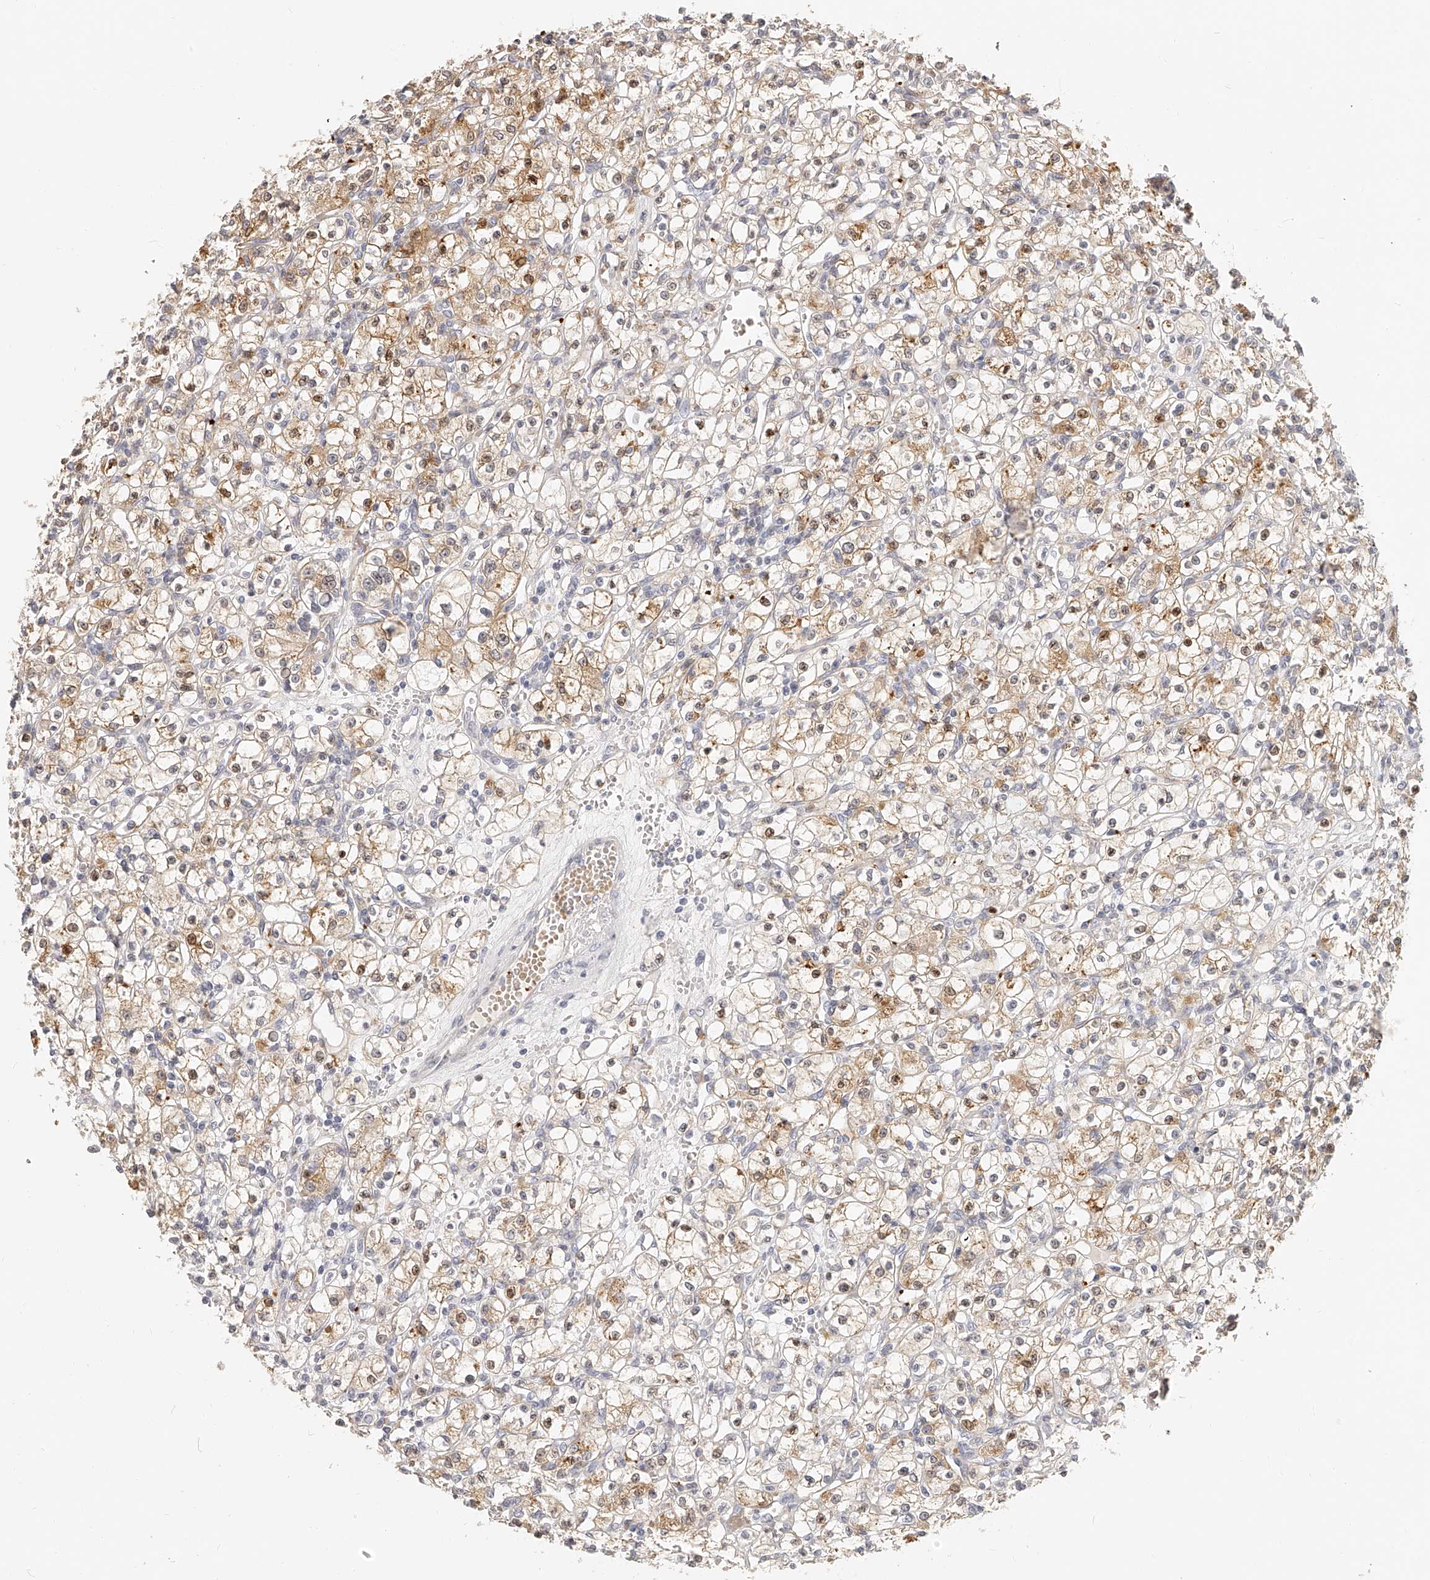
{"staining": {"intensity": "moderate", "quantity": ">75%", "location": "cytoplasmic/membranous"}, "tissue": "renal cancer", "cell_type": "Tumor cells", "image_type": "cancer", "snomed": [{"axis": "morphology", "description": "Adenocarcinoma, NOS"}, {"axis": "topography", "description": "Kidney"}], "caption": "Protein expression analysis of renal cancer demonstrates moderate cytoplasmic/membranous staining in about >75% of tumor cells.", "gene": "ITGB3", "patient": {"sex": "female", "age": 59}}